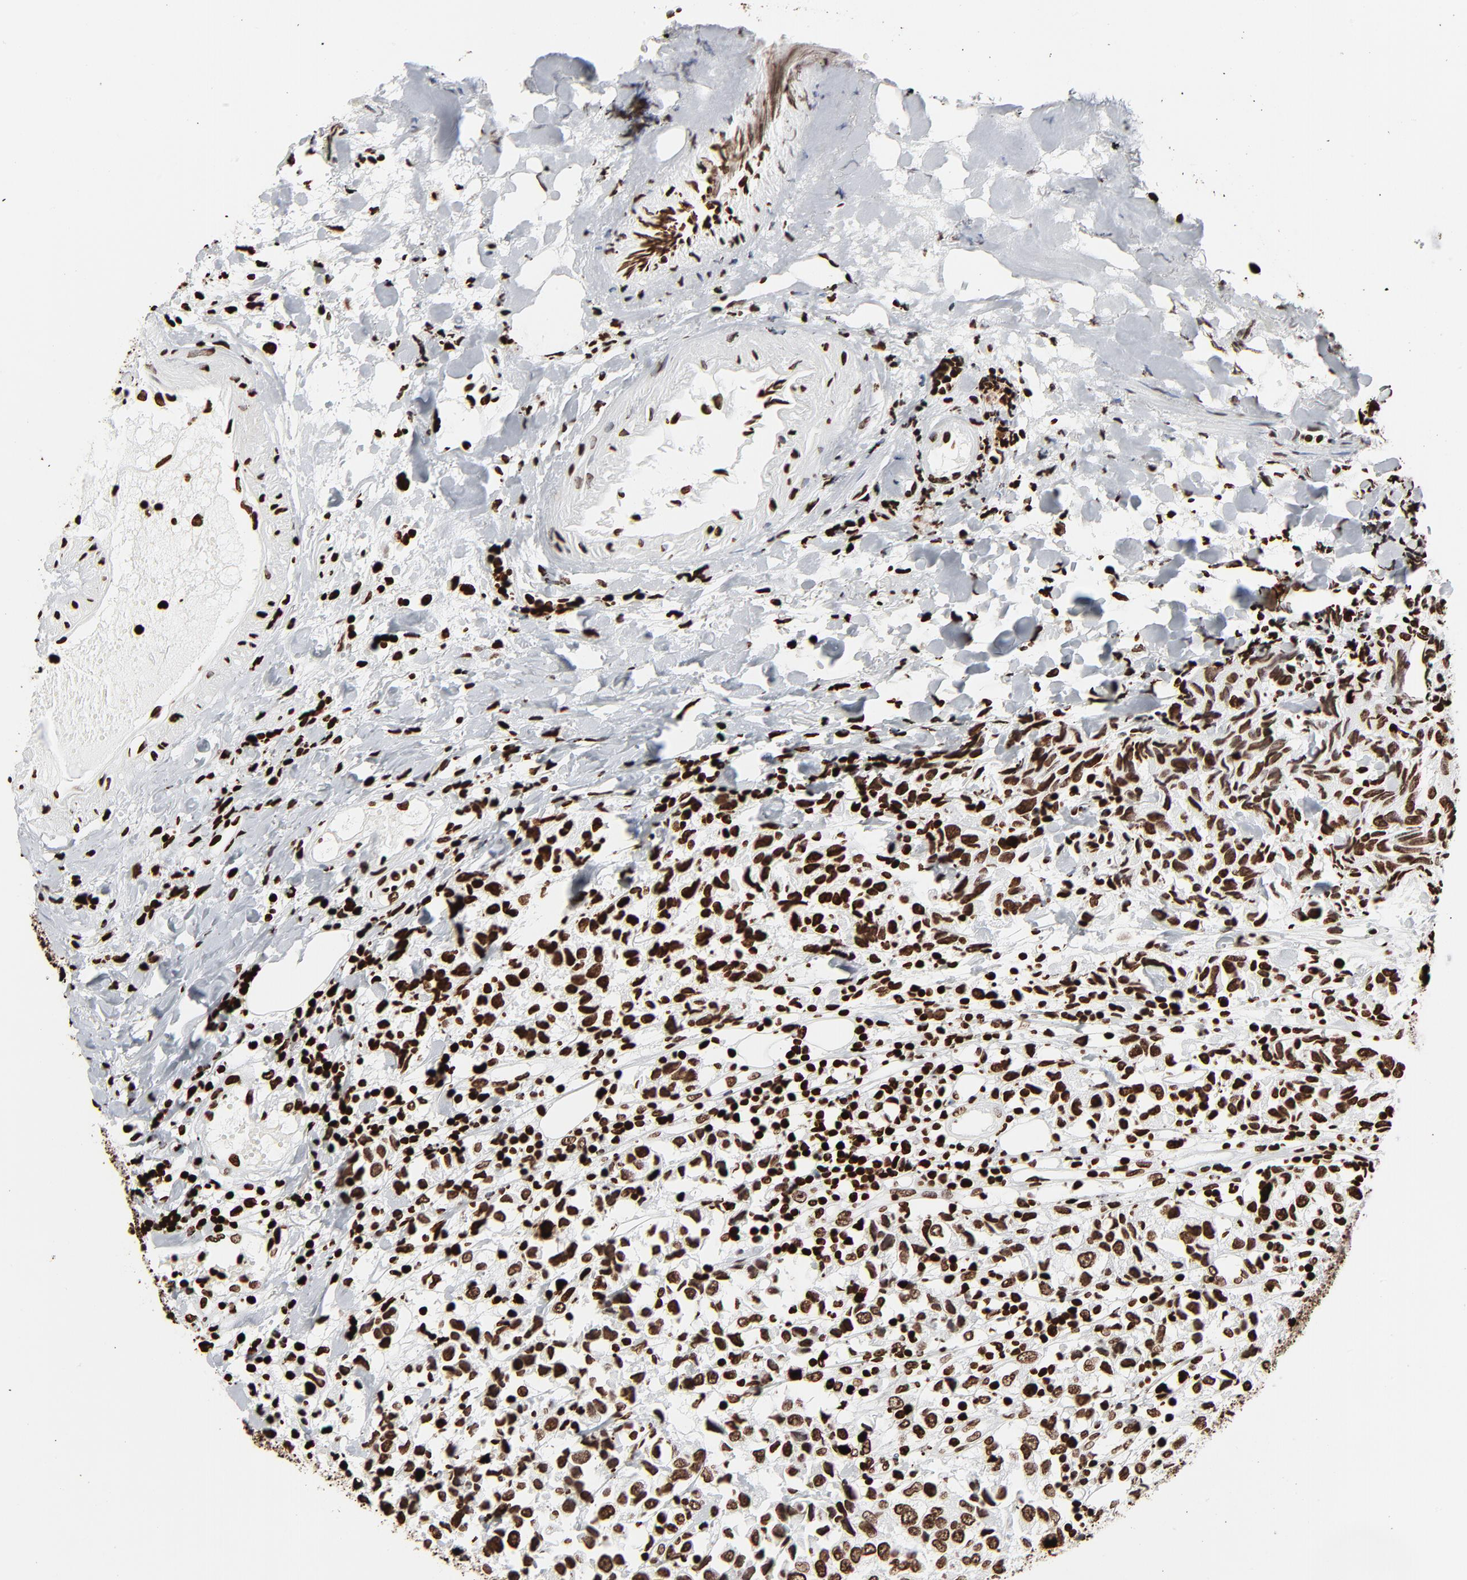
{"staining": {"intensity": "strong", "quantity": ">75%", "location": "nuclear"}, "tissue": "urothelial cancer", "cell_type": "Tumor cells", "image_type": "cancer", "snomed": [{"axis": "morphology", "description": "Urothelial carcinoma, High grade"}, {"axis": "topography", "description": "Urinary bladder"}], "caption": "An image of human high-grade urothelial carcinoma stained for a protein demonstrates strong nuclear brown staining in tumor cells. (Stains: DAB in brown, nuclei in blue, Microscopy: brightfield microscopy at high magnification).", "gene": "H3-4", "patient": {"sex": "female", "age": 75}}